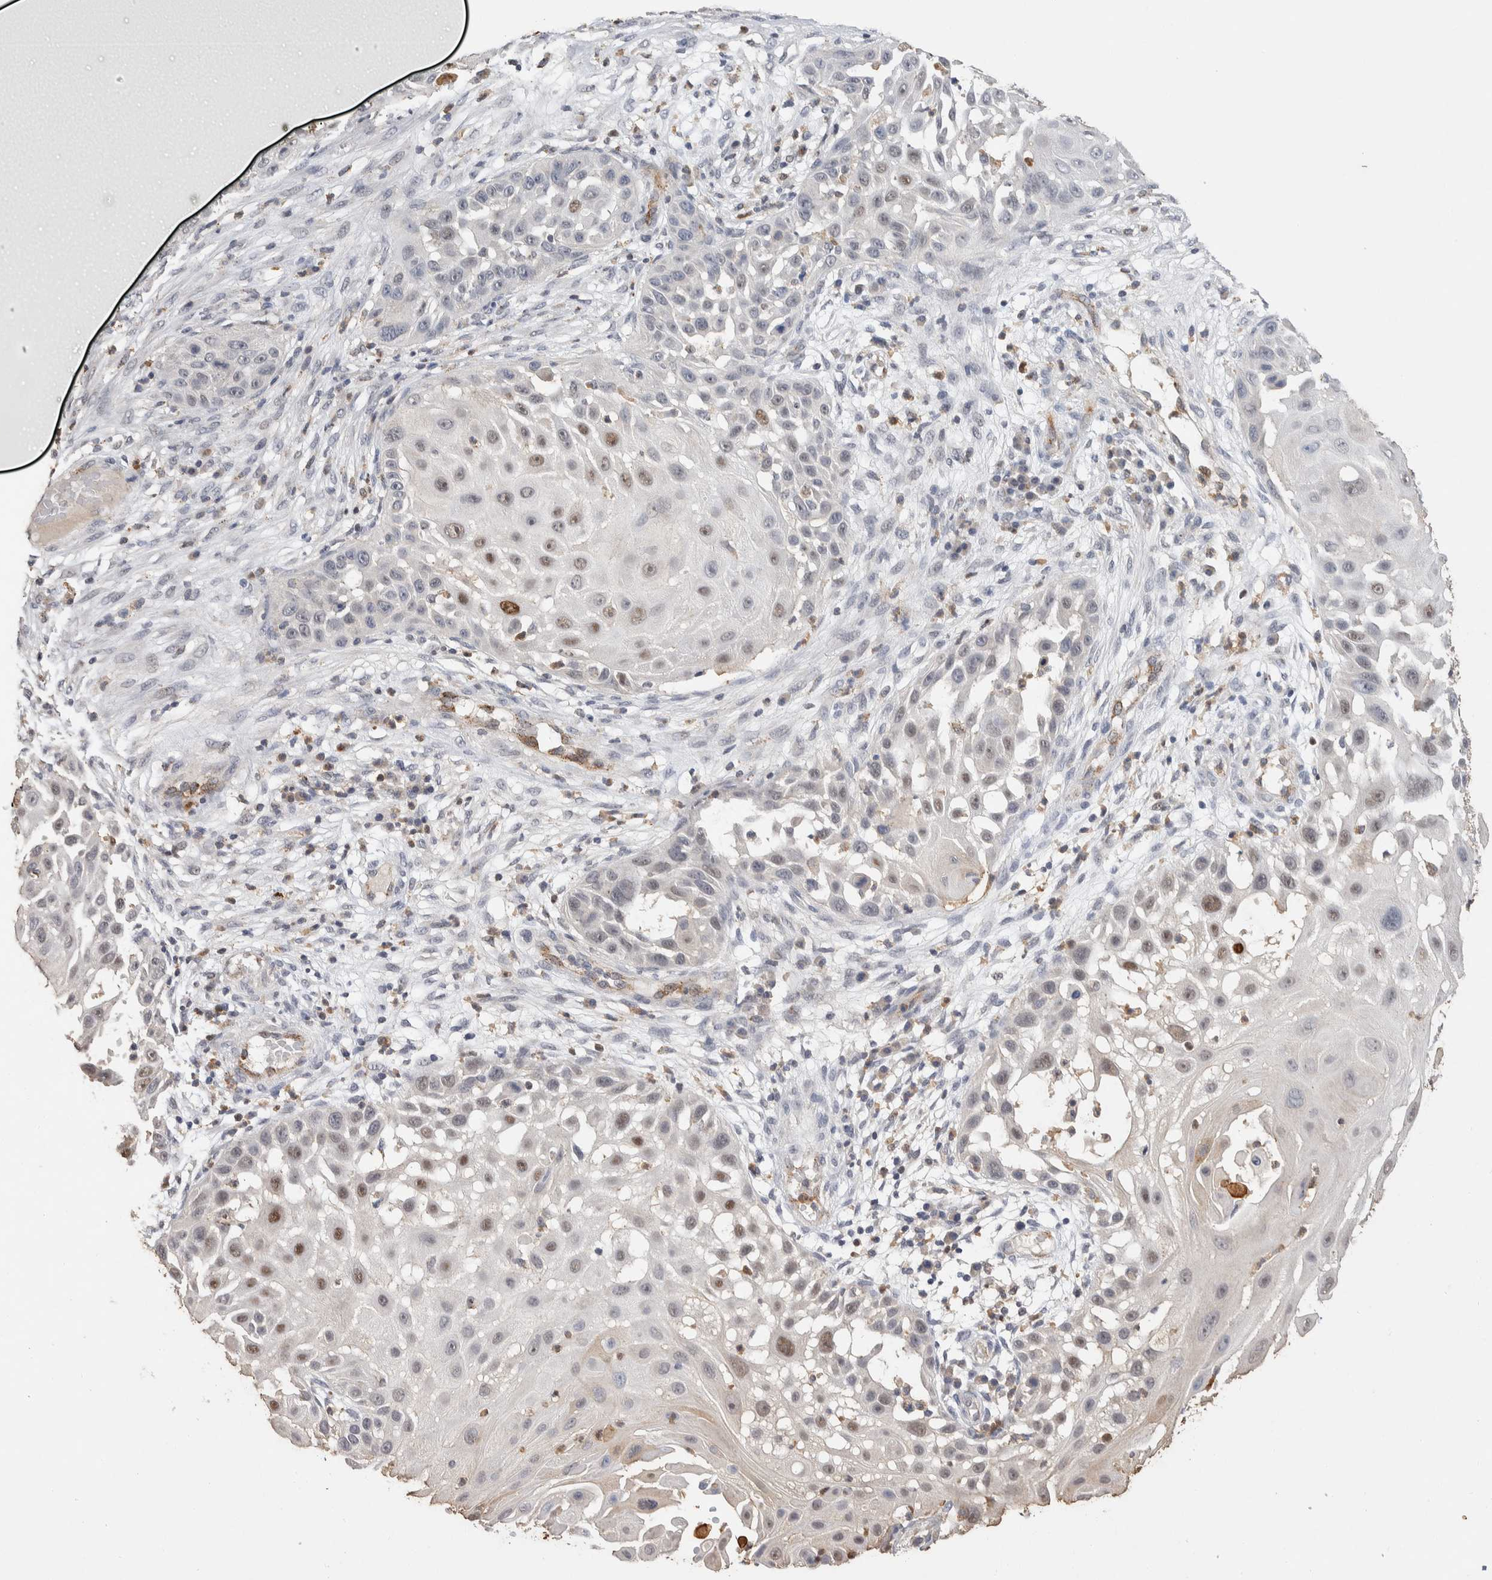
{"staining": {"intensity": "weak", "quantity": "<25%", "location": "nuclear"}, "tissue": "skin cancer", "cell_type": "Tumor cells", "image_type": "cancer", "snomed": [{"axis": "morphology", "description": "Squamous cell carcinoma, NOS"}, {"axis": "topography", "description": "Skin"}], "caption": "Immunohistochemistry (IHC) micrograph of neoplastic tissue: skin cancer (squamous cell carcinoma) stained with DAB reveals no significant protein staining in tumor cells.", "gene": "NSMAF", "patient": {"sex": "female", "age": 44}}